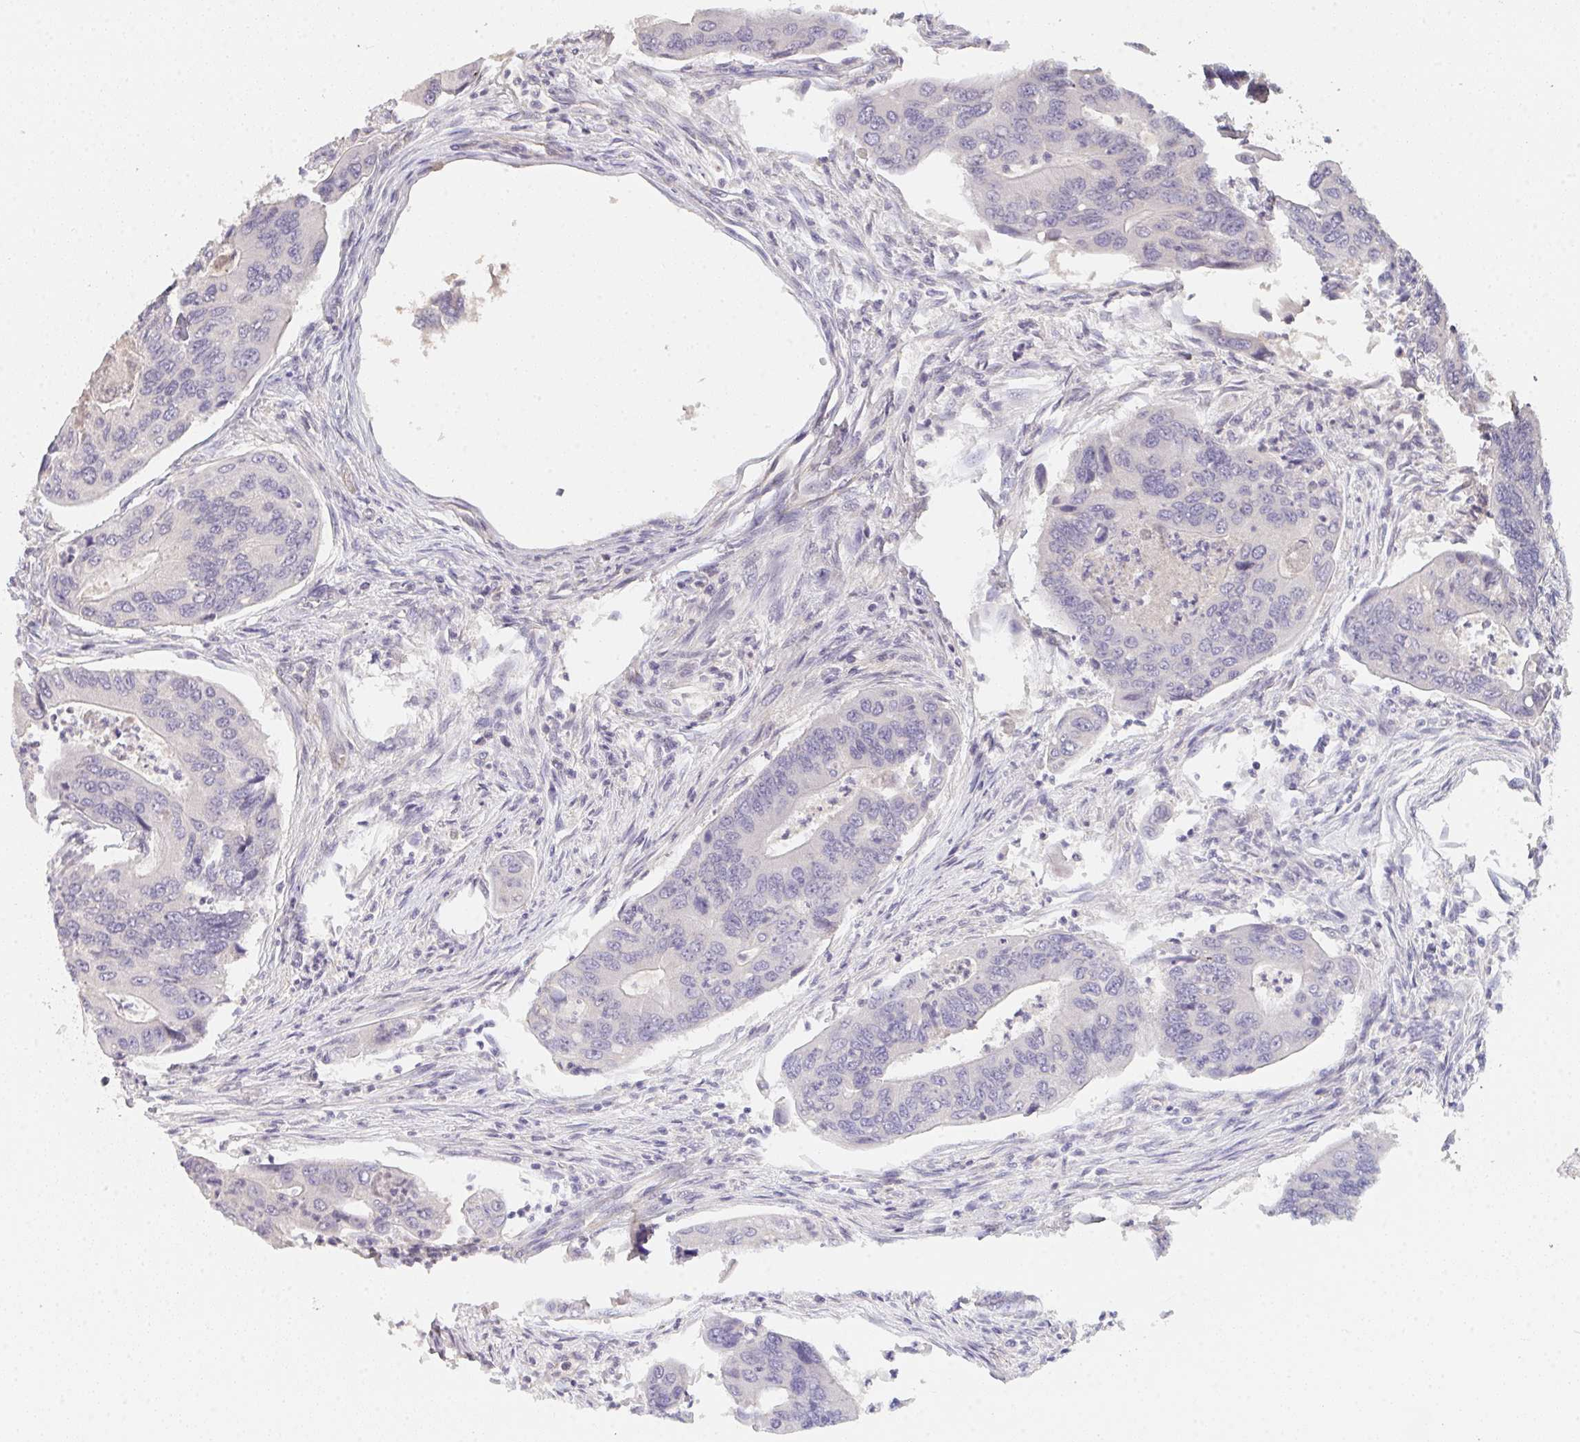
{"staining": {"intensity": "negative", "quantity": "none", "location": "none"}, "tissue": "colorectal cancer", "cell_type": "Tumor cells", "image_type": "cancer", "snomed": [{"axis": "morphology", "description": "Adenocarcinoma, NOS"}, {"axis": "topography", "description": "Colon"}], "caption": "Tumor cells show no significant protein staining in colorectal adenocarcinoma. (Stains: DAB IHC with hematoxylin counter stain, Microscopy: brightfield microscopy at high magnification).", "gene": "TMEM219", "patient": {"sex": "female", "age": 67}}